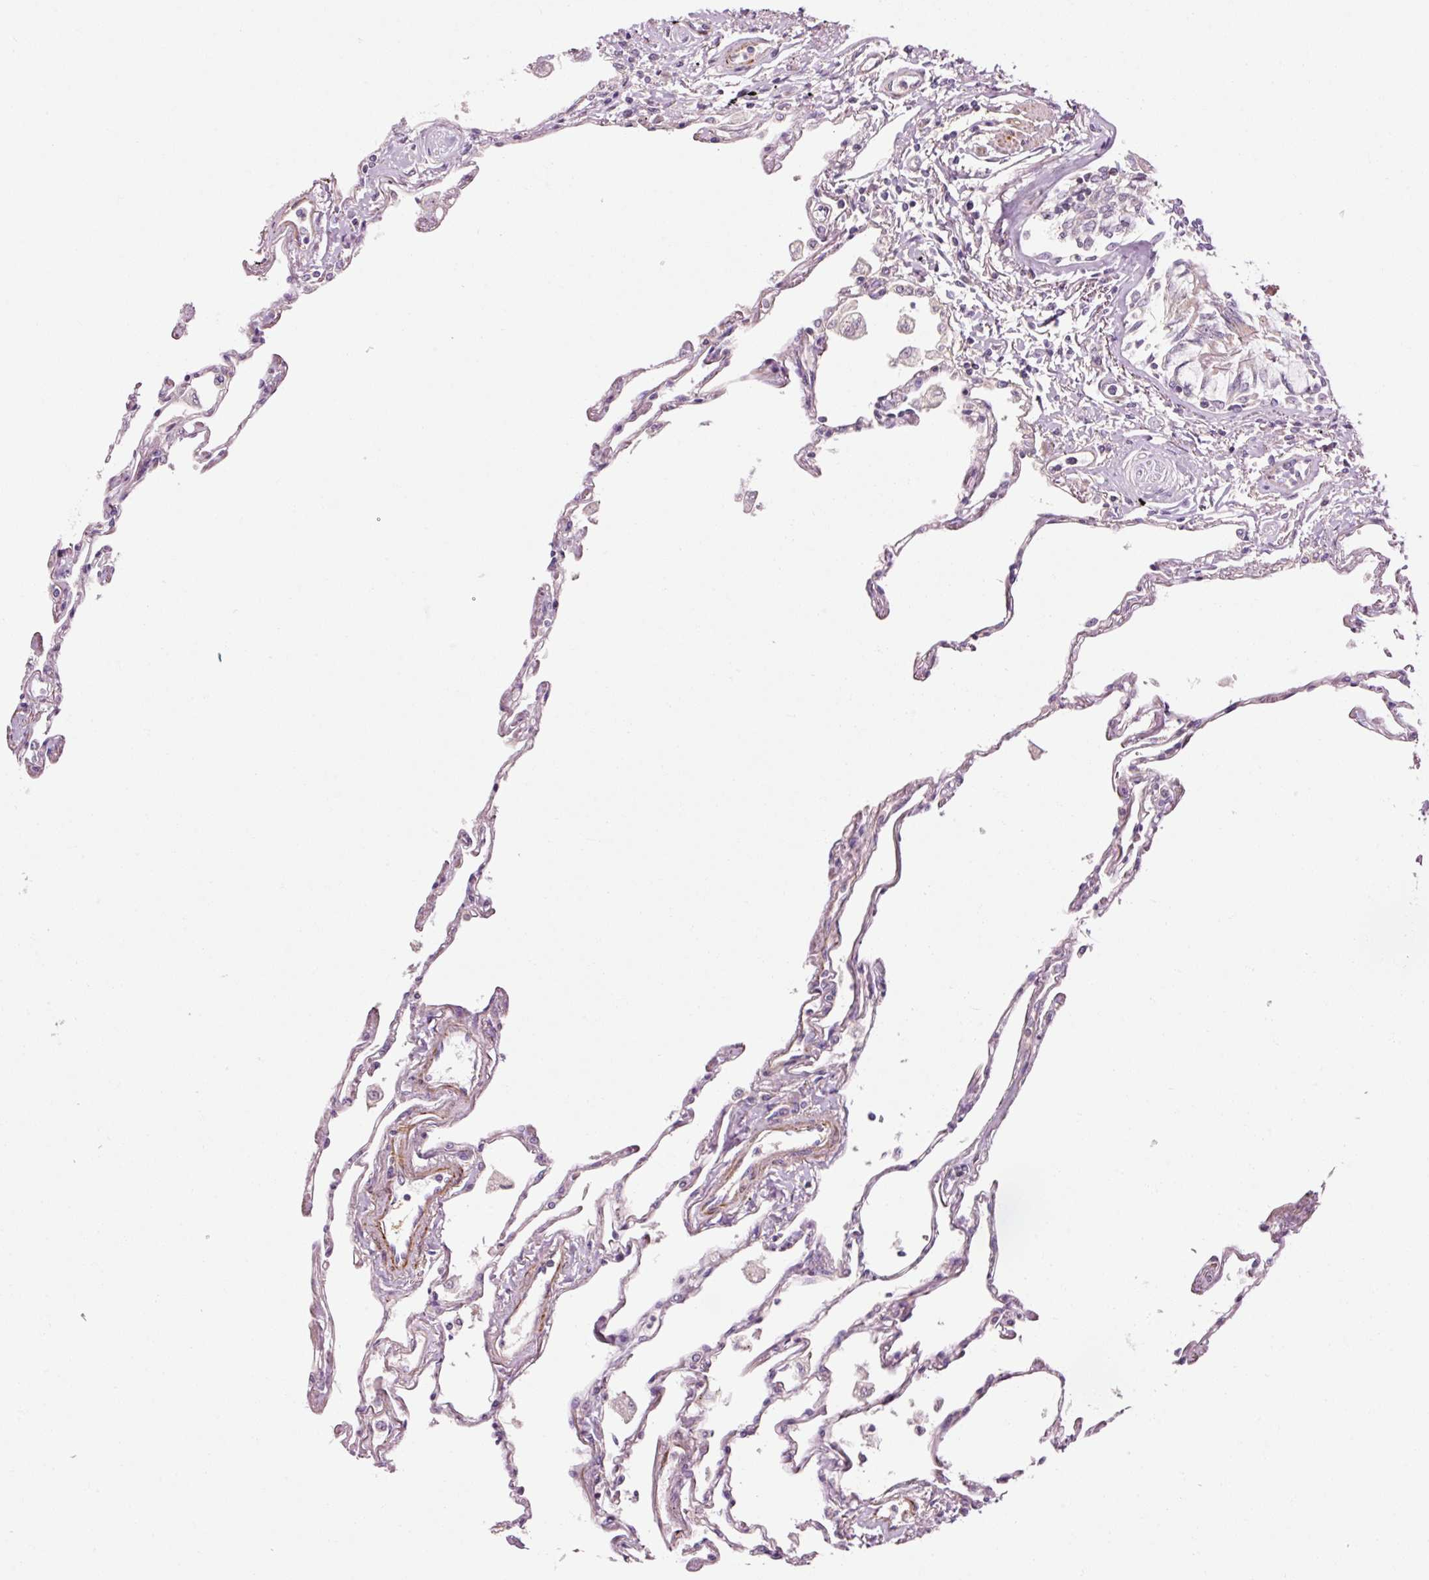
{"staining": {"intensity": "moderate", "quantity": "<25%", "location": "cytoplasmic/membranous"}, "tissue": "lung", "cell_type": "Alveolar cells", "image_type": "normal", "snomed": [{"axis": "morphology", "description": "Normal tissue, NOS"}, {"axis": "topography", "description": "Lung"}], "caption": "Immunohistochemical staining of benign human lung exhibits low levels of moderate cytoplasmic/membranous positivity in approximately <25% of alveolar cells.", "gene": "ANKRD20A1", "patient": {"sex": "female", "age": 67}}